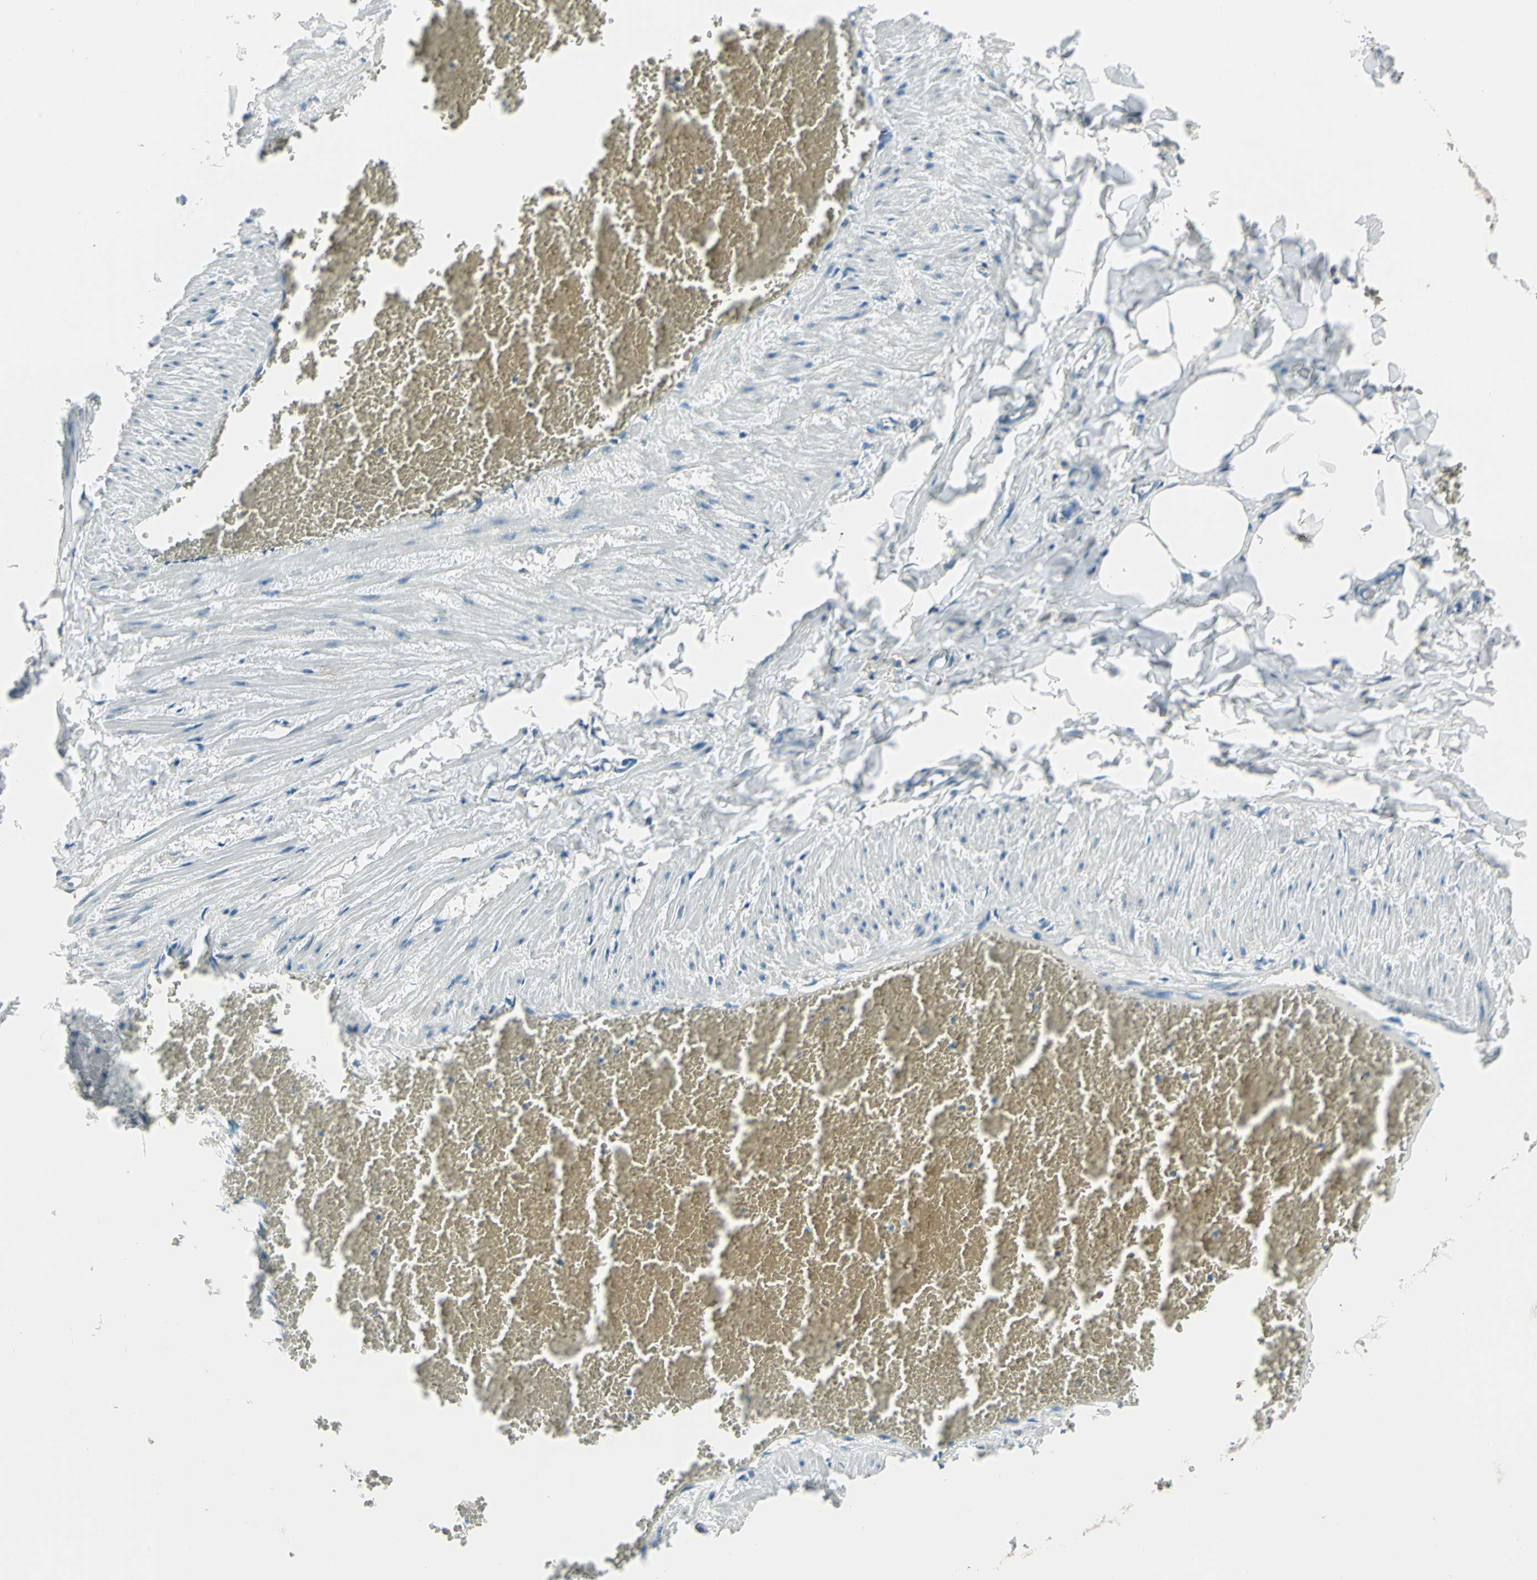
{"staining": {"intensity": "moderate", "quantity": ">75%", "location": "cytoplasmic/membranous"}, "tissue": "adipose tissue", "cell_type": "Adipocytes", "image_type": "normal", "snomed": [{"axis": "morphology", "description": "Normal tissue, NOS"}, {"axis": "topography", "description": "Vascular tissue"}], "caption": "About >75% of adipocytes in unremarkable adipose tissue exhibit moderate cytoplasmic/membranous protein expression as visualized by brown immunohistochemical staining.", "gene": "PDIA4", "patient": {"sex": "male", "age": 41}}